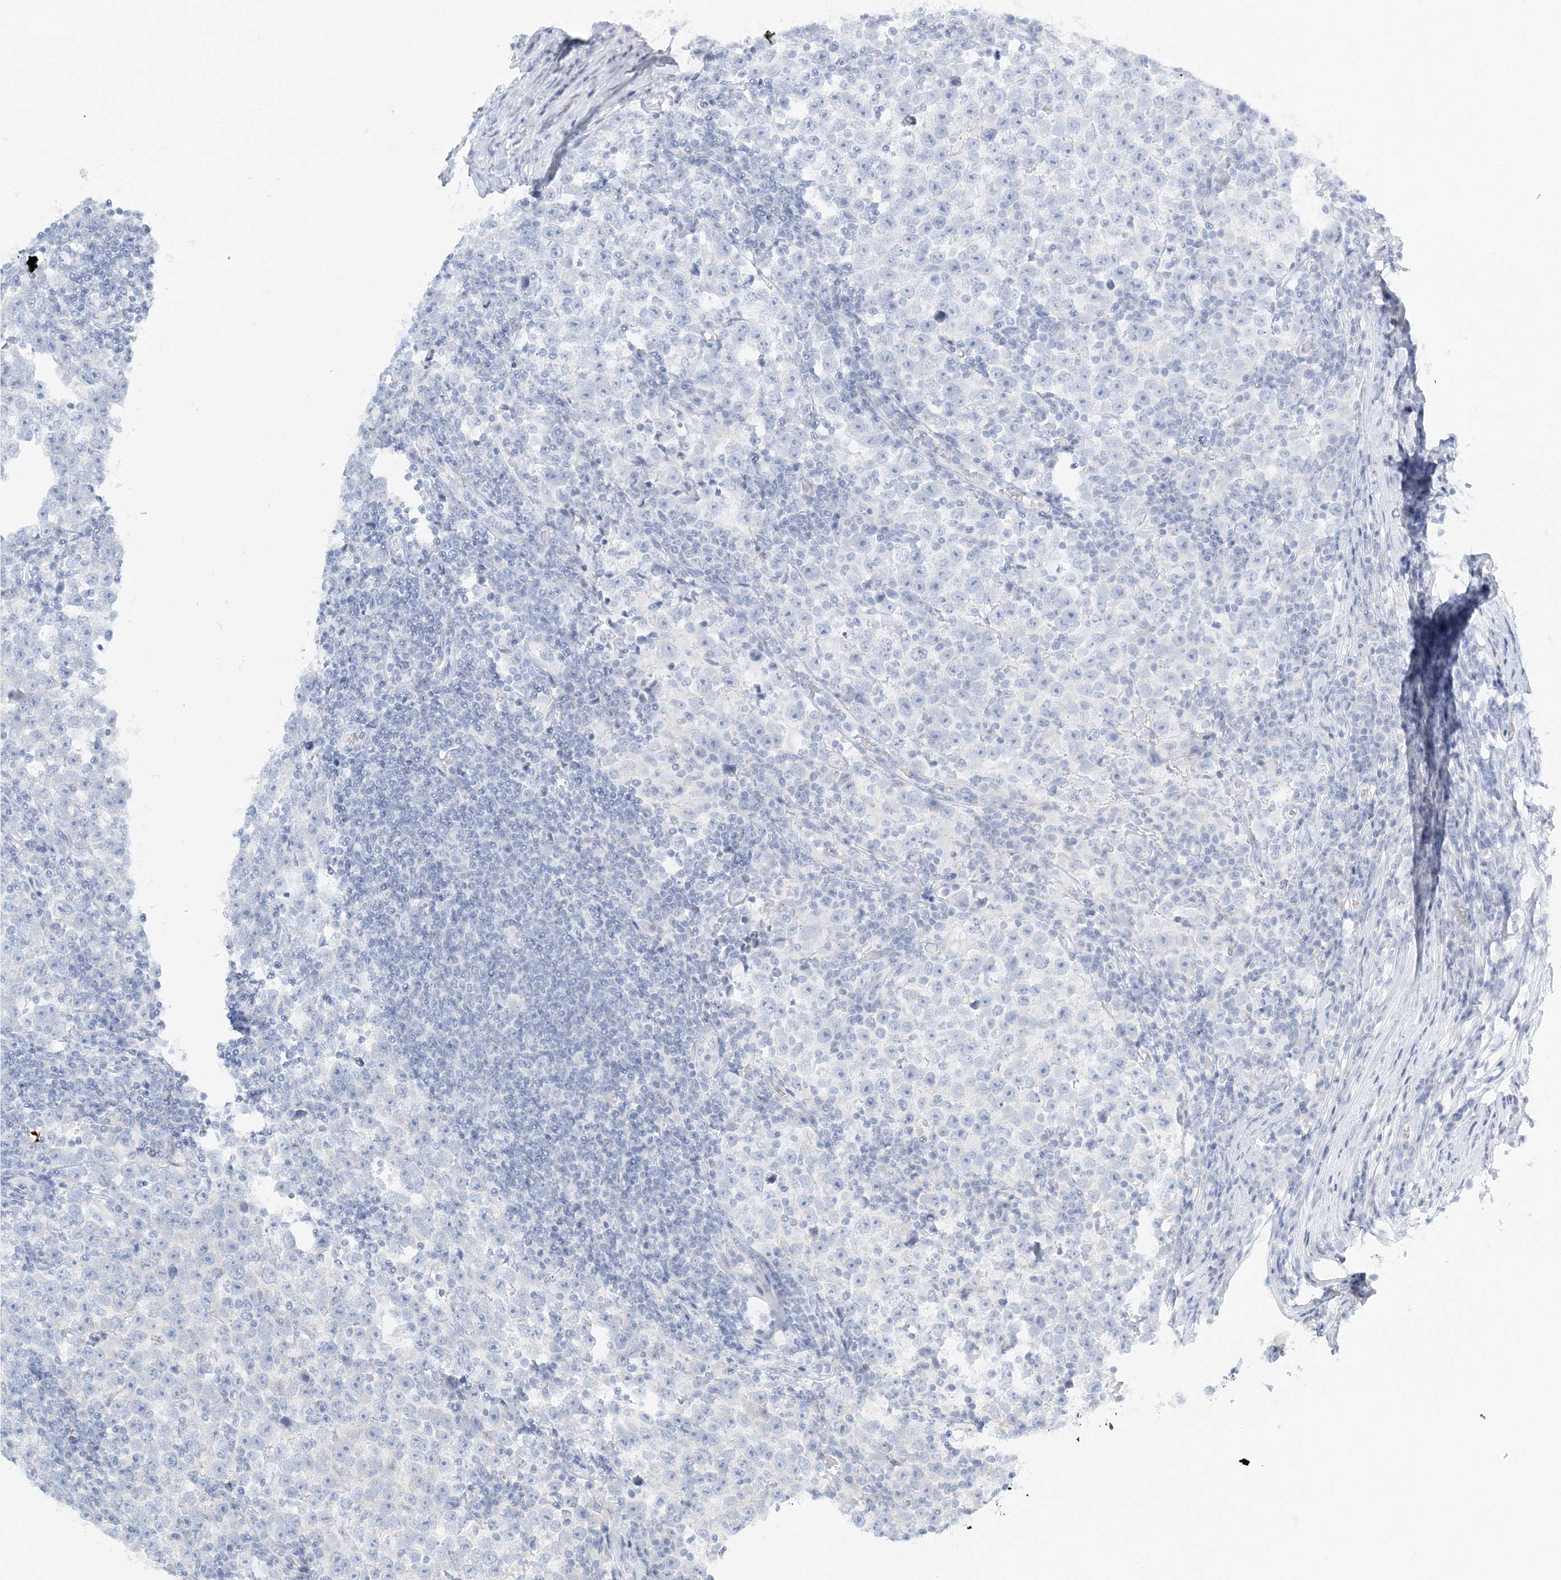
{"staining": {"intensity": "negative", "quantity": "none", "location": "none"}, "tissue": "testis cancer", "cell_type": "Tumor cells", "image_type": "cancer", "snomed": [{"axis": "morphology", "description": "Normal tissue, NOS"}, {"axis": "morphology", "description": "Seminoma, NOS"}, {"axis": "topography", "description": "Testis"}], "caption": "The immunohistochemistry (IHC) photomicrograph has no significant expression in tumor cells of seminoma (testis) tissue.", "gene": "NAA11", "patient": {"sex": "male", "age": 43}}